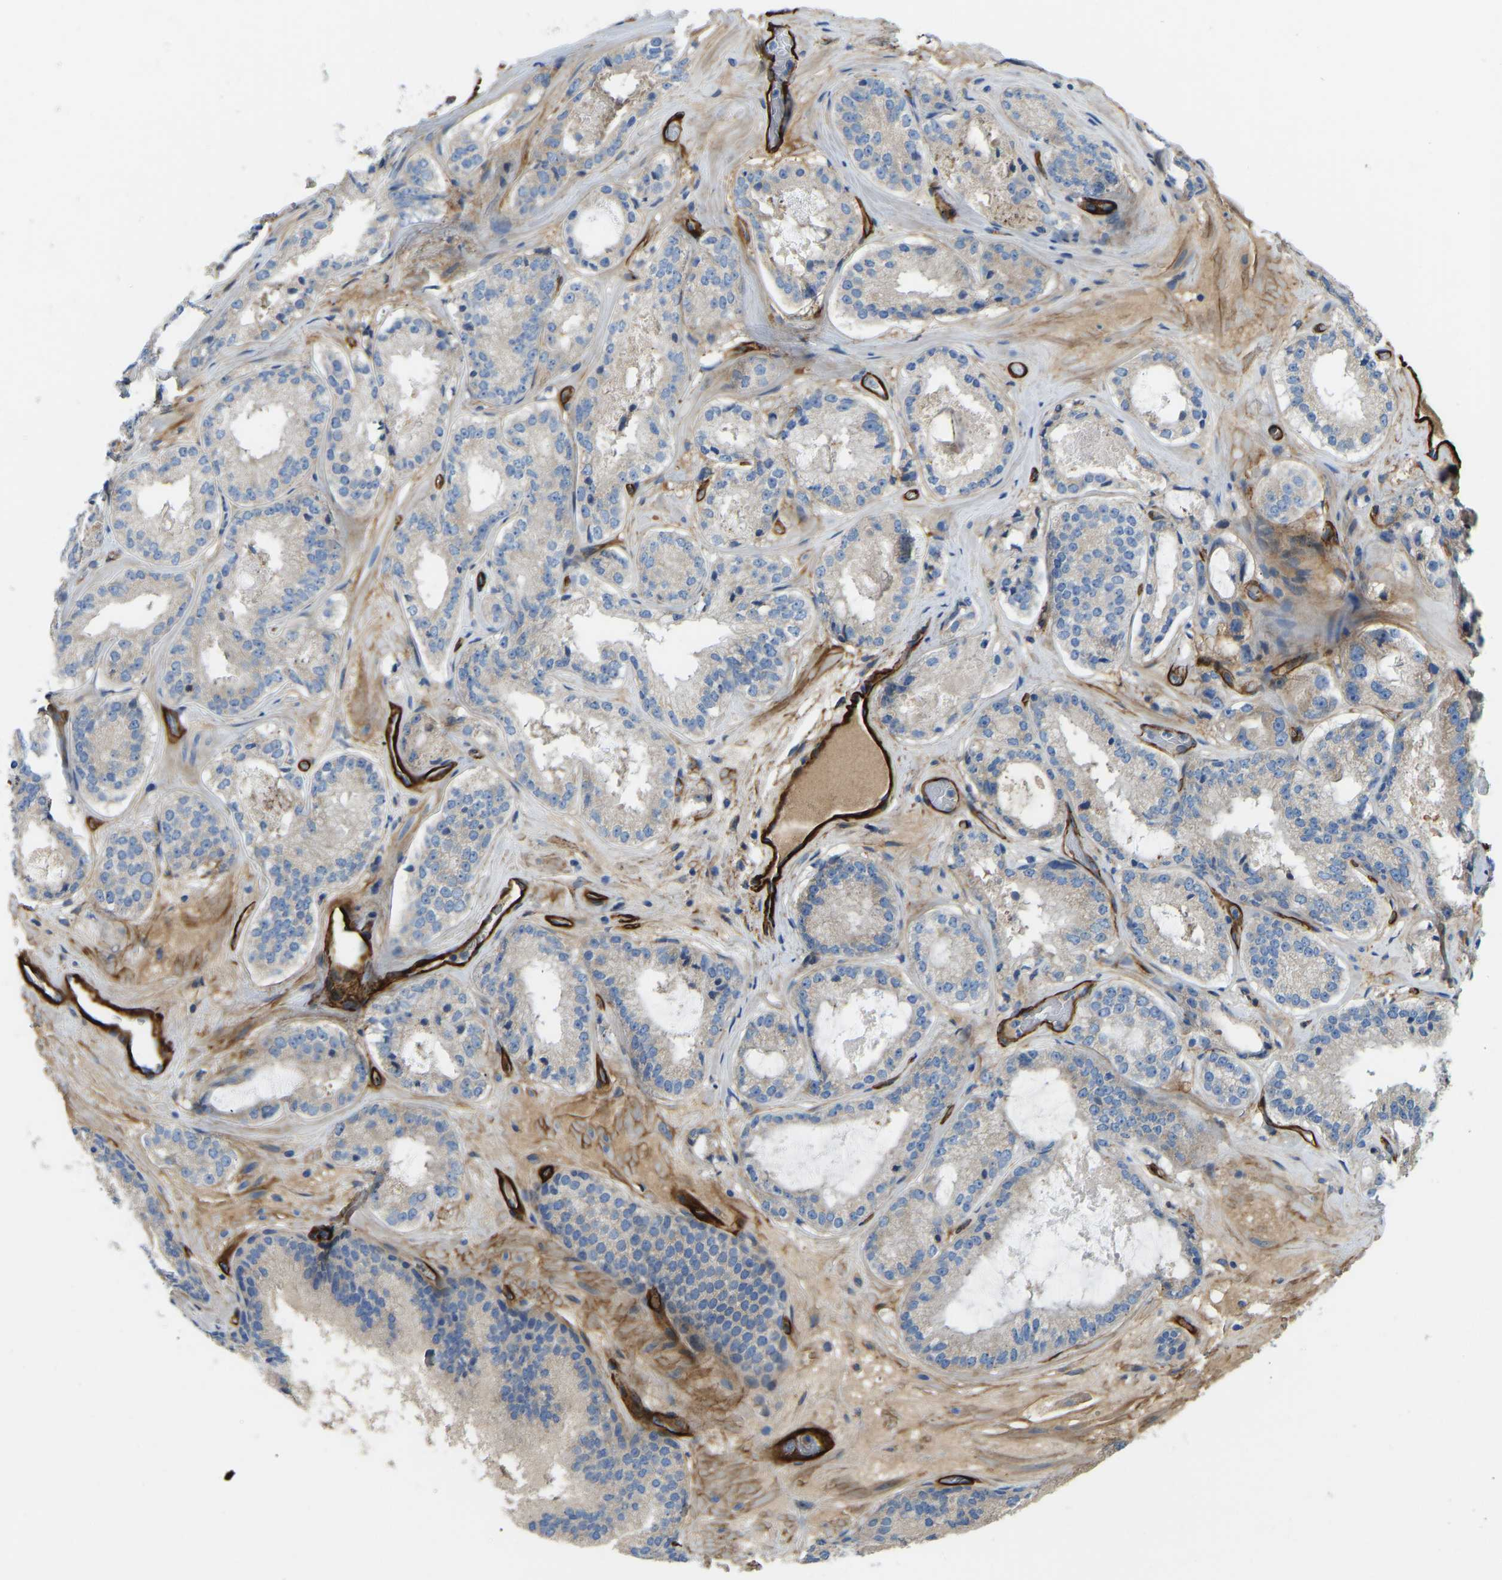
{"staining": {"intensity": "negative", "quantity": "none", "location": "none"}, "tissue": "prostate cancer", "cell_type": "Tumor cells", "image_type": "cancer", "snomed": [{"axis": "morphology", "description": "Adenocarcinoma, High grade"}, {"axis": "topography", "description": "Prostate"}], "caption": "There is no significant staining in tumor cells of prostate cancer (high-grade adenocarcinoma).", "gene": "COL15A1", "patient": {"sex": "male", "age": 65}}